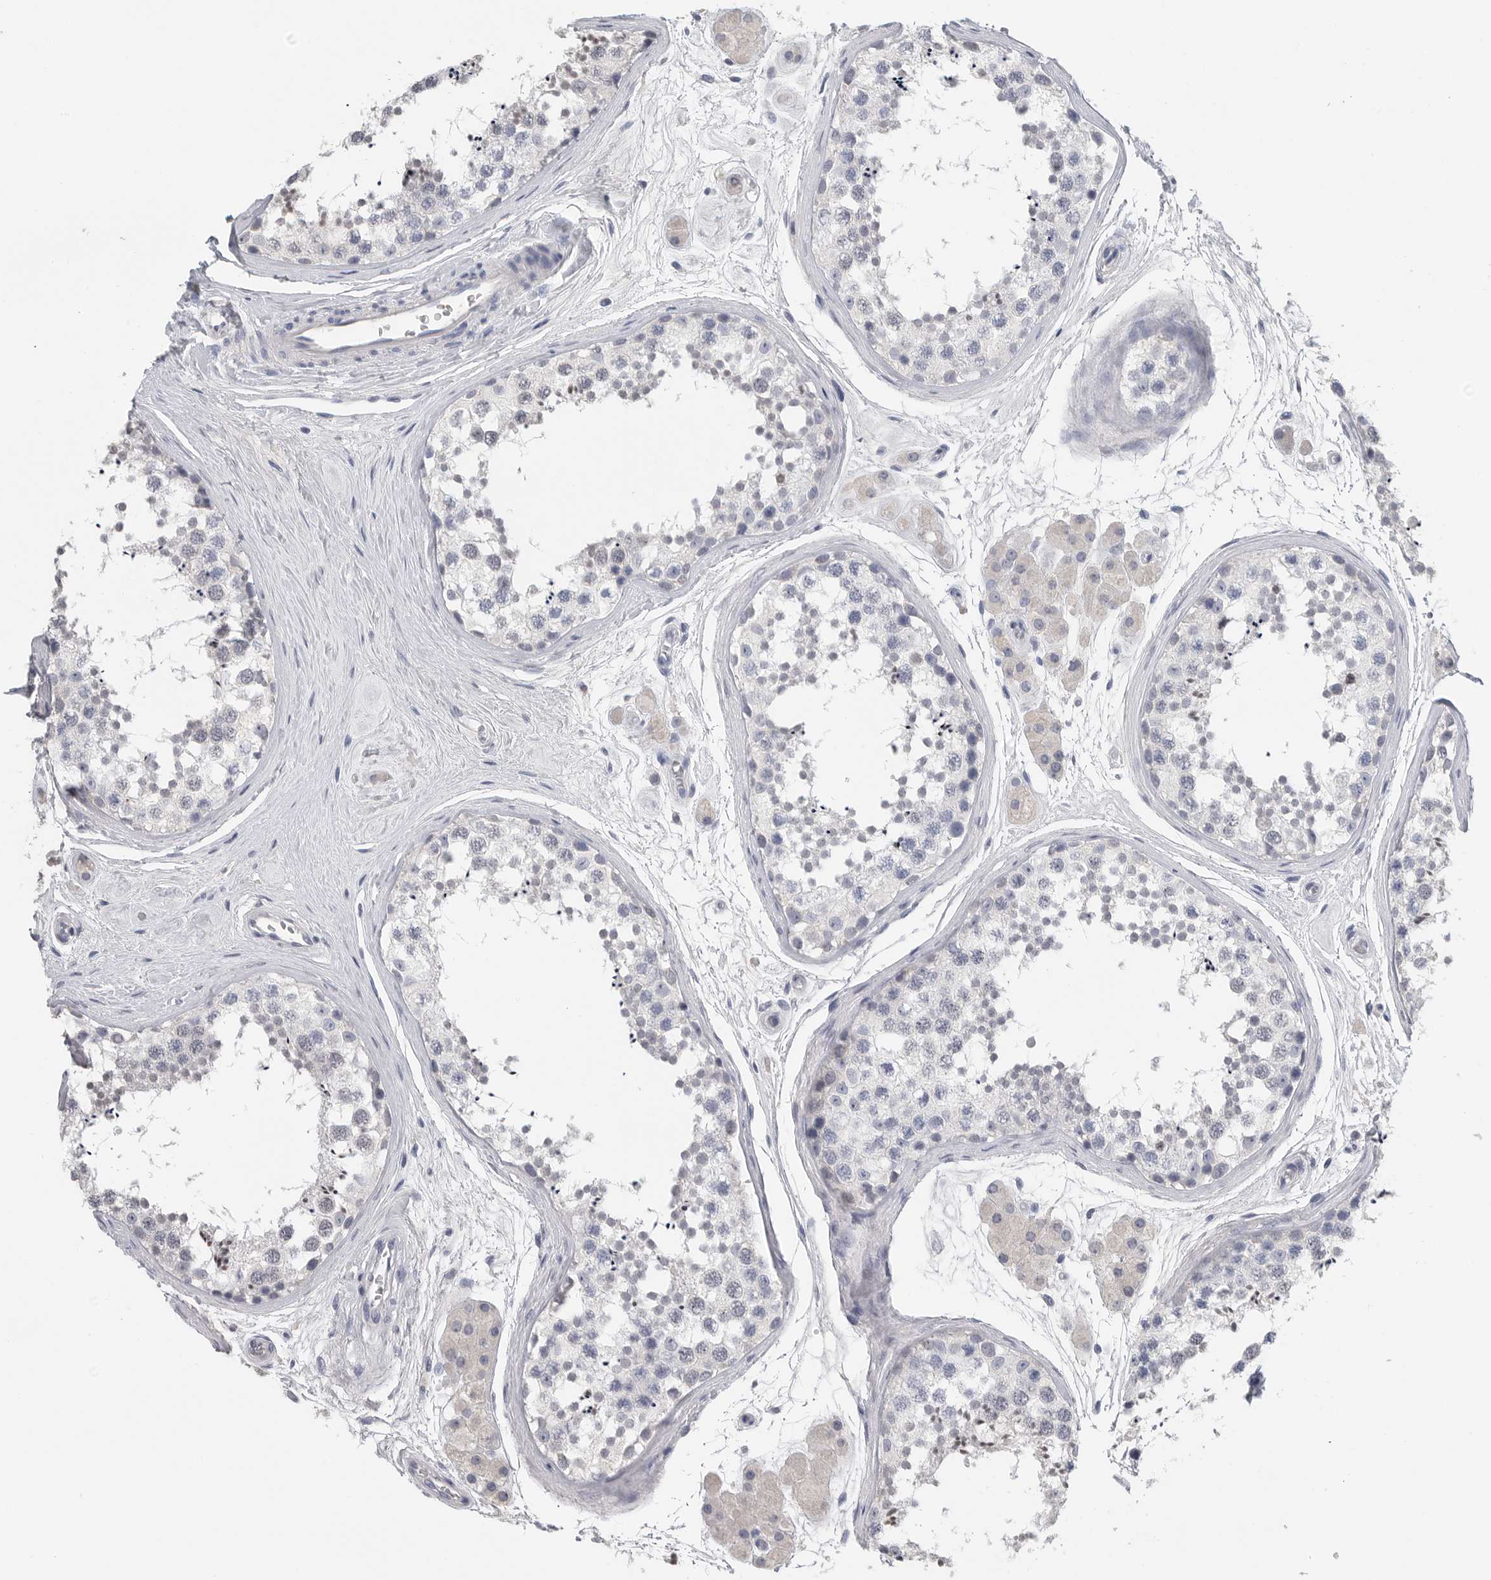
{"staining": {"intensity": "negative", "quantity": "none", "location": "none"}, "tissue": "testis", "cell_type": "Cells in seminiferous ducts", "image_type": "normal", "snomed": [{"axis": "morphology", "description": "Normal tissue, NOS"}, {"axis": "topography", "description": "Testis"}], "caption": "Testis was stained to show a protein in brown. There is no significant positivity in cells in seminiferous ducts. The staining is performed using DAB brown chromogen with nuclei counter-stained in using hematoxylin.", "gene": "FABP6", "patient": {"sex": "male", "age": 56}}